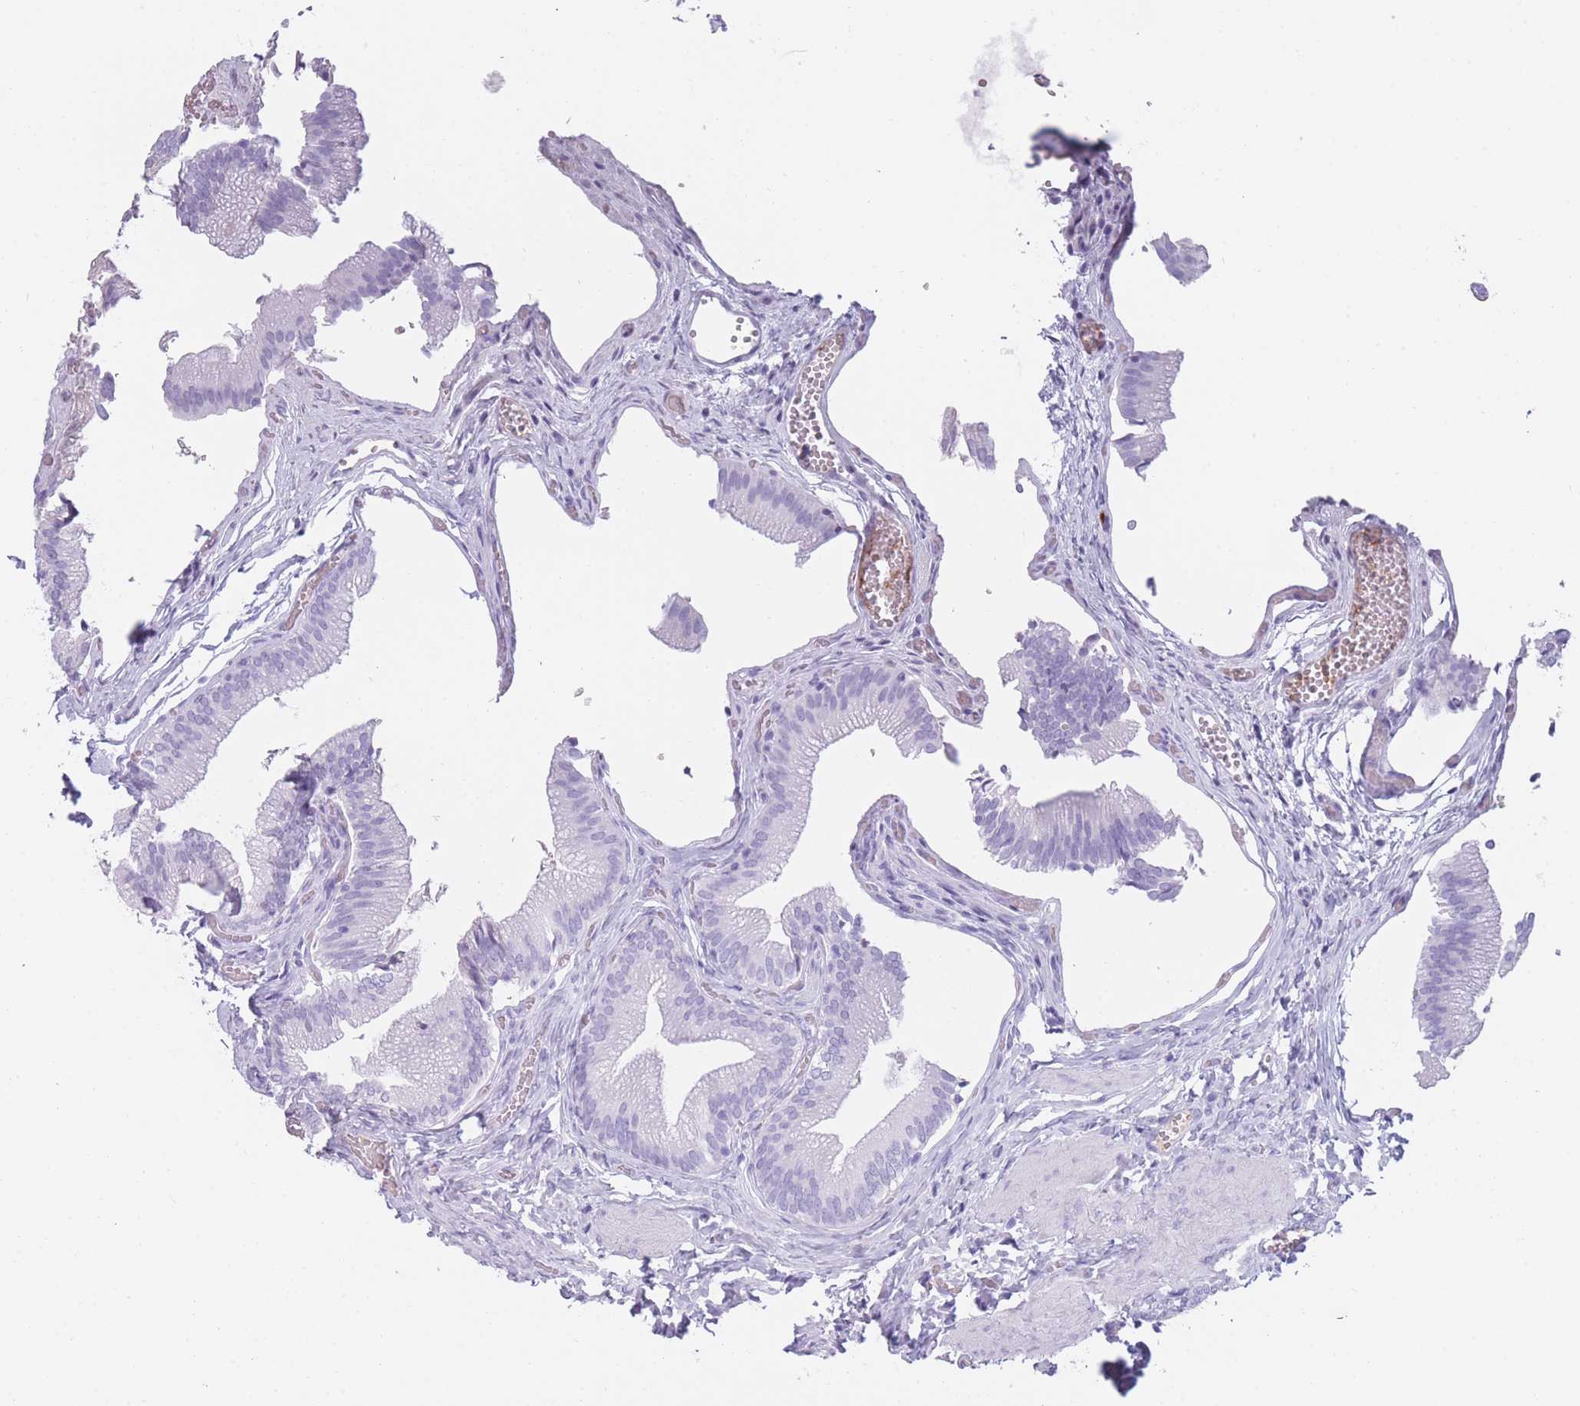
{"staining": {"intensity": "negative", "quantity": "none", "location": "none"}, "tissue": "gallbladder", "cell_type": "Glandular cells", "image_type": "normal", "snomed": [{"axis": "morphology", "description": "Normal tissue, NOS"}, {"axis": "topography", "description": "Gallbladder"}, {"axis": "topography", "description": "Peripheral nerve tissue"}], "caption": "Benign gallbladder was stained to show a protein in brown. There is no significant expression in glandular cells. The staining was performed using DAB to visualize the protein expression in brown, while the nuclei were stained in blue with hematoxylin (Magnification: 20x).", "gene": "TNFSF11", "patient": {"sex": "male", "age": 17}}